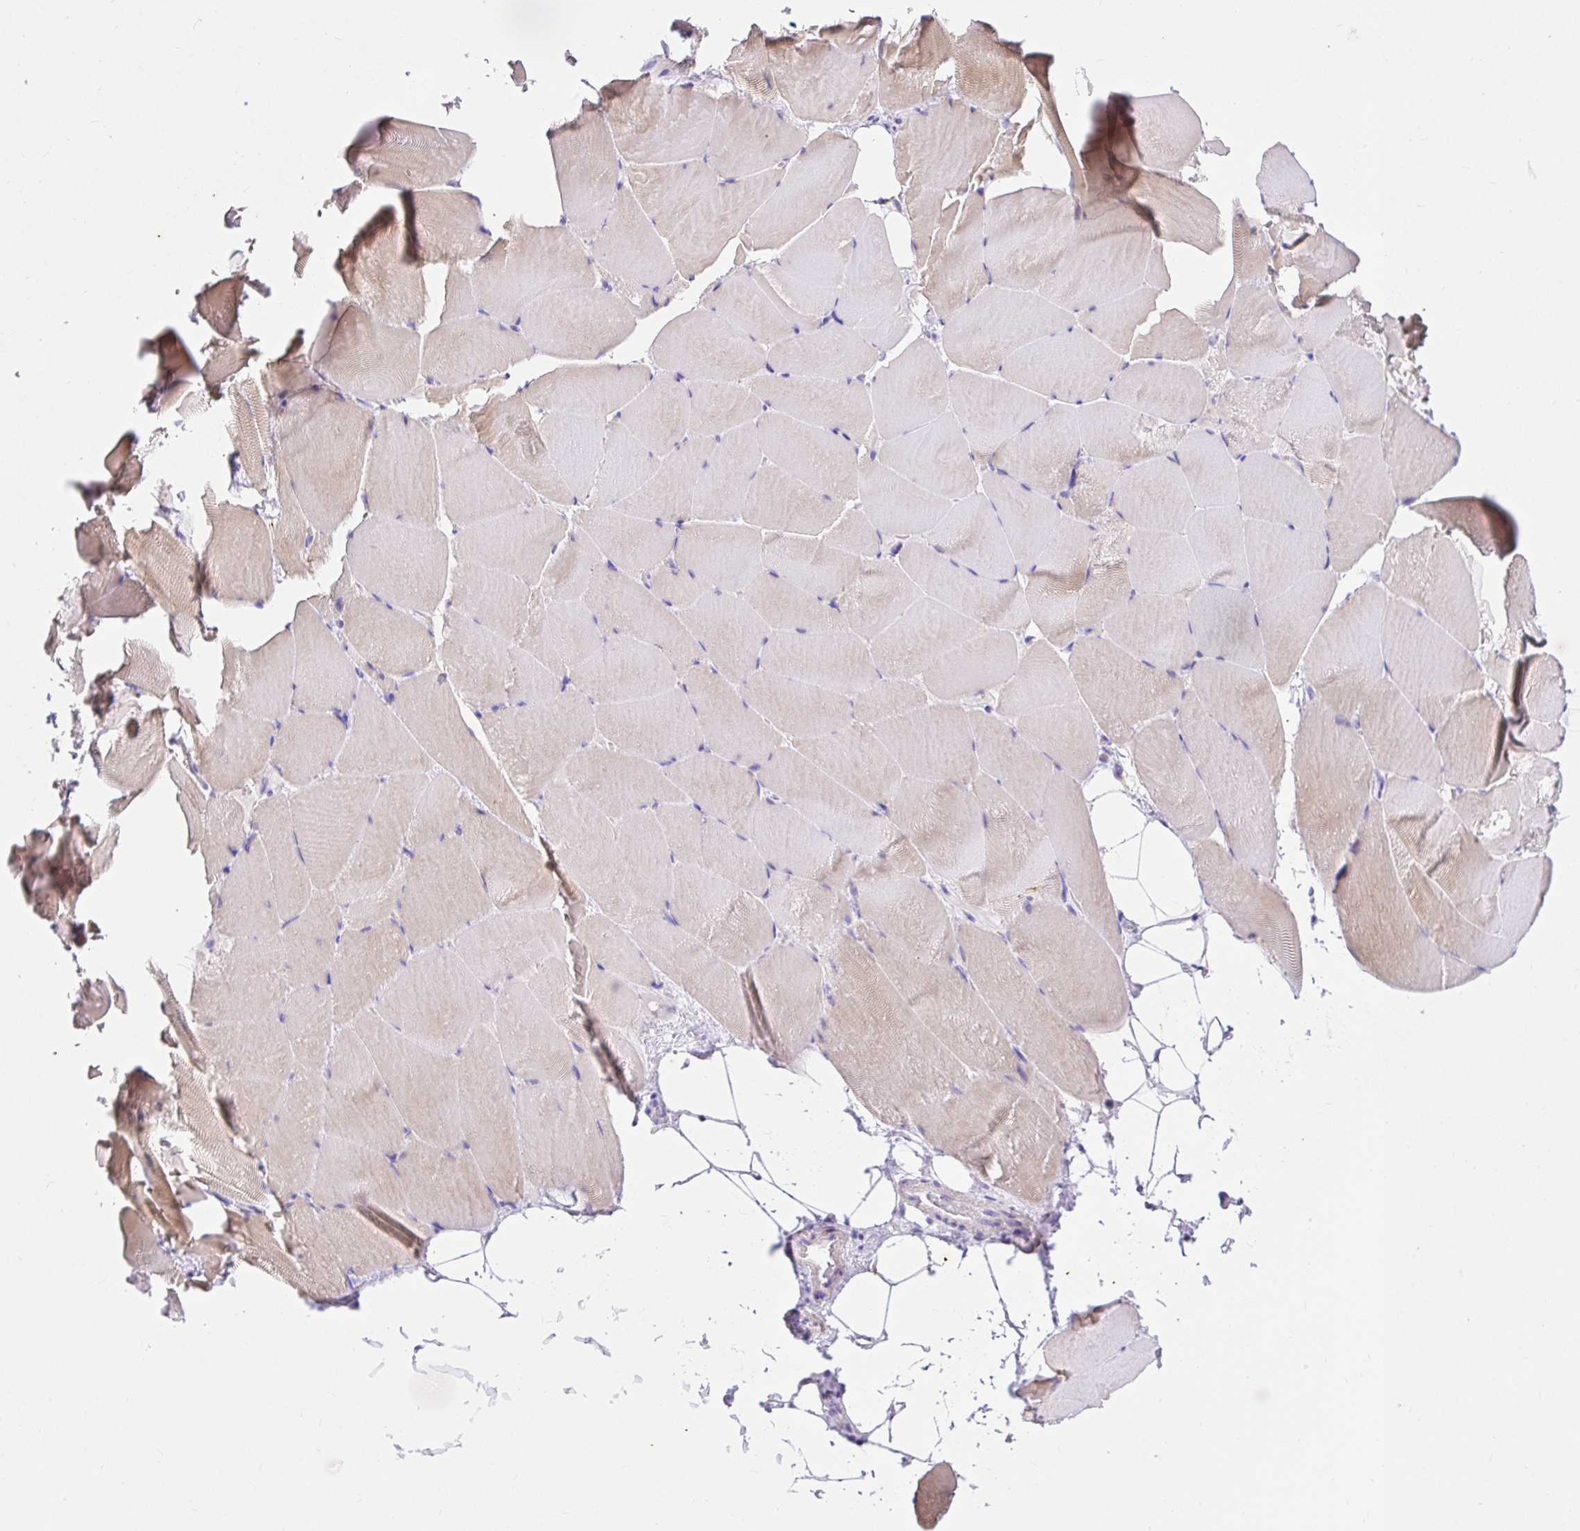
{"staining": {"intensity": "moderate", "quantity": "<25%", "location": "cytoplasmic/membranous"}, "tissue": "skeletal muscle", "cell_type": "Myocytes", "image_type": "normal", "snomed": [{"axis": "morphology", "description": "Normal tissue, NOS"}, {"axis": "topography", "description": "Skeletal muscle"}], "caption": "A brown stain shows moderate cytoplasmic/membranous positivity of a protein in myocytes of benign human skeletal muscle. (Stains: DAB (3,3'-diaminobenzidine) in brown, nuclei in blue, Microscopy: brightfield microscopy at high magnification).", "gene": "CDO1", "patient": {"sex": "female", "age": 64}}